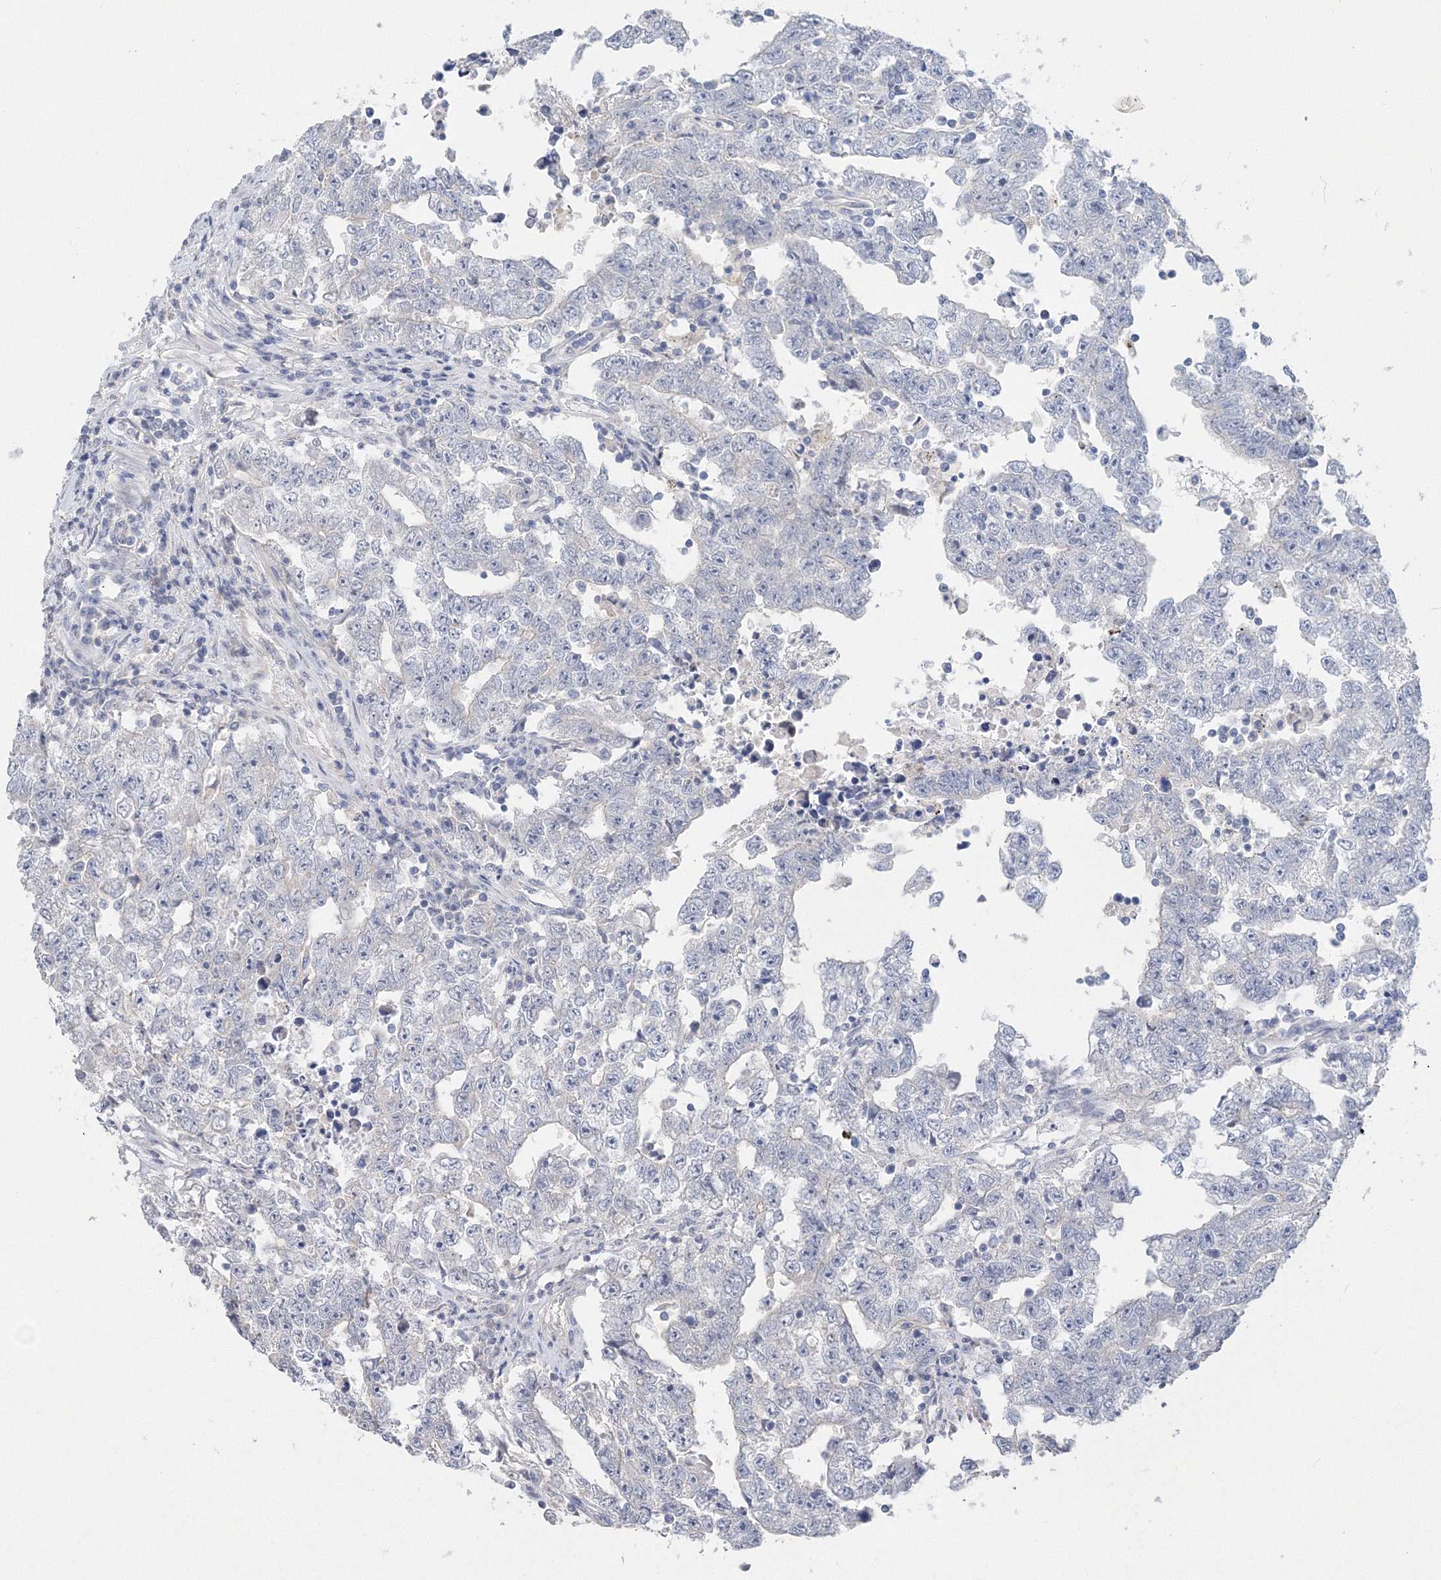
{"staining": {"intensity": "negative", "quantity": "none", "location": "none"}, "tissue": "testis cancer", "cell_type": "Tumor cells", "image_type": "cancer", "snomed": [{"axis": "morphology", "description": "Carcinoma, Embryonal, NOS"}, {"axis": "topography", "description": "Testis"}], "caption": "This is an immunohistochemistry image of testis cancer. There is no positivity in tumor cells.", "gene": "OSBPL6", "patient": {"sex": "male", "age": 25}}